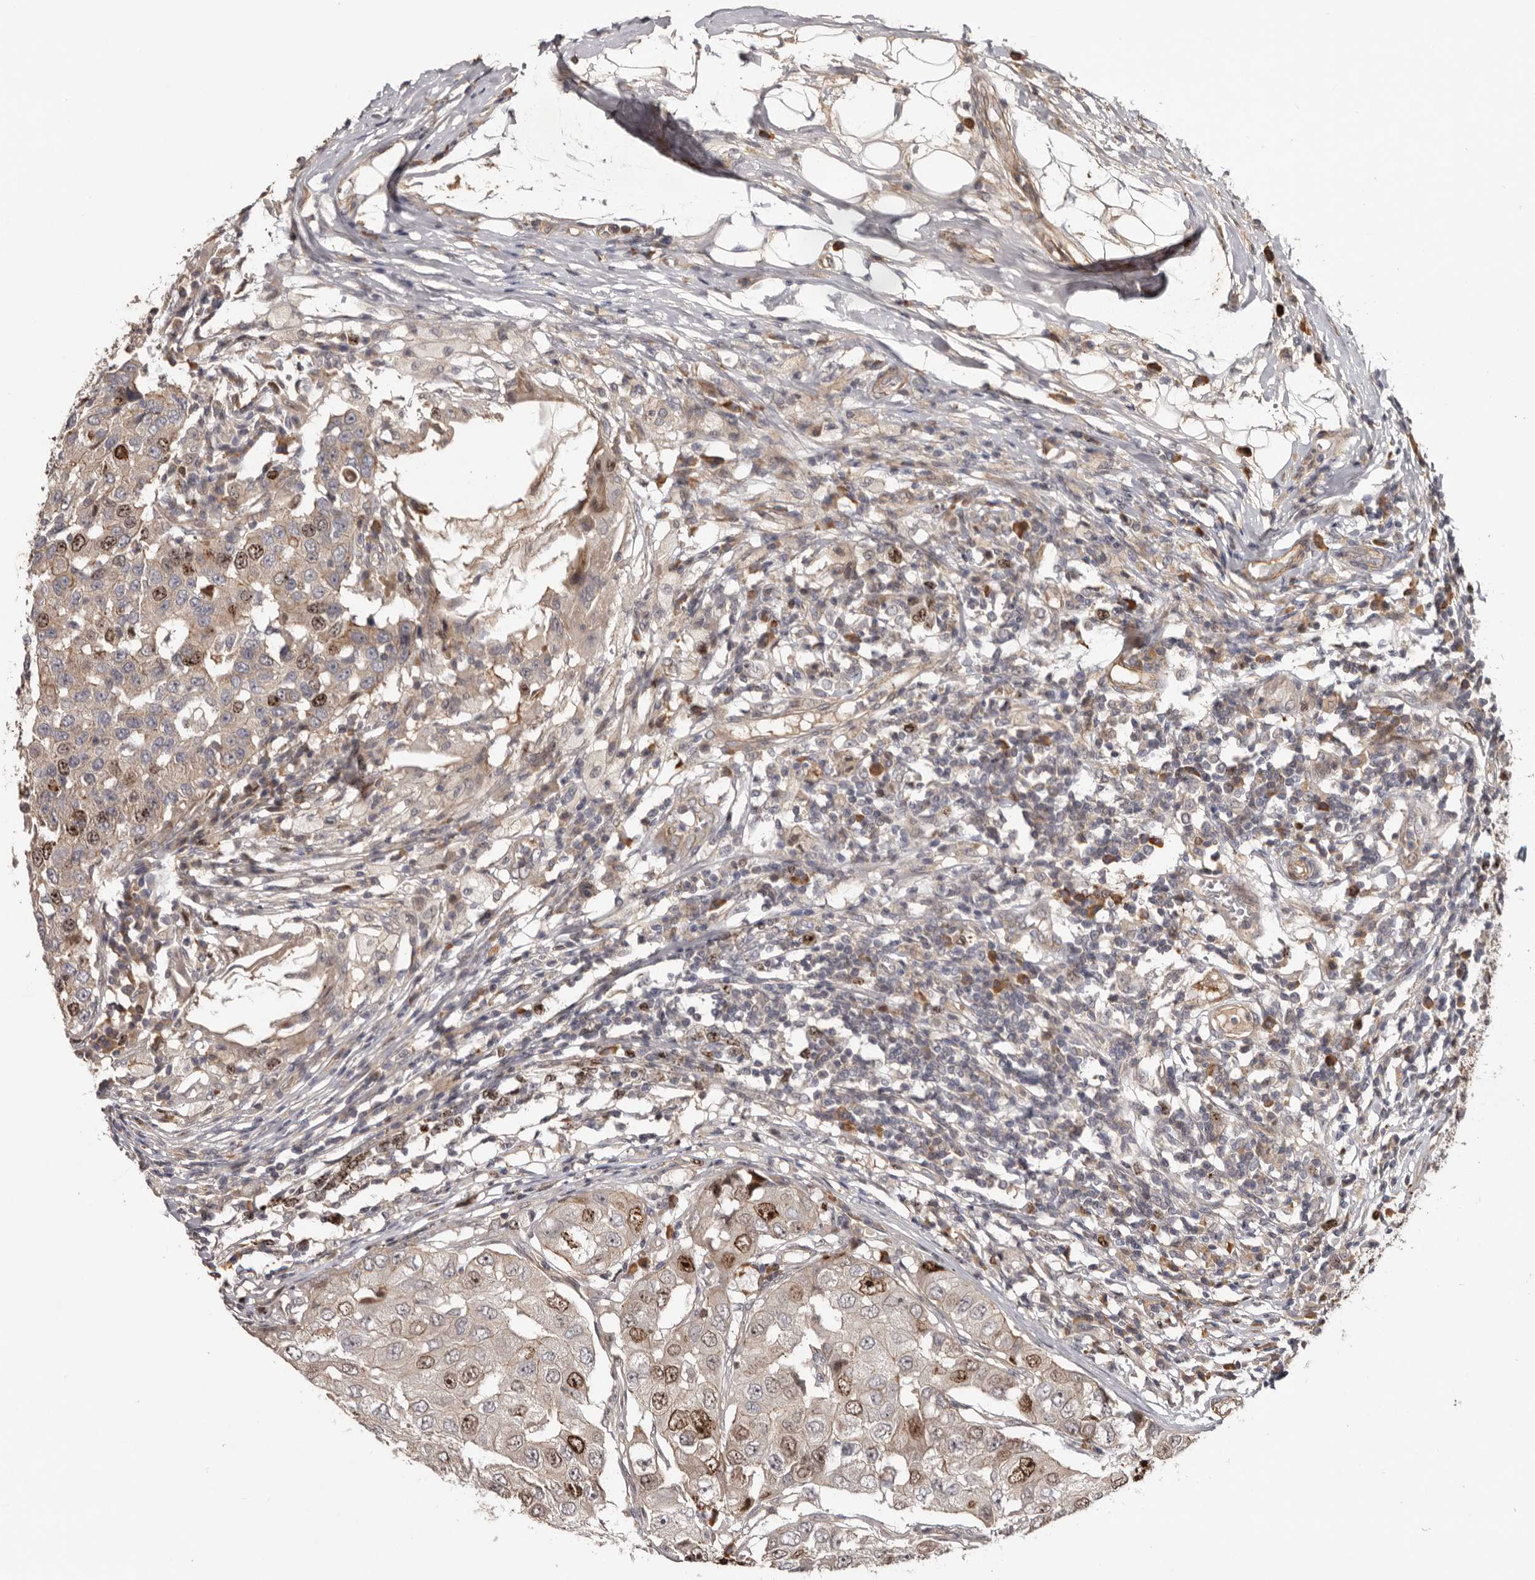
{"staining": {"intensity": "moderate", "quantity": "25%-75%", "location": "nuclear"}, "tissue": "breast cancer", "cell_type": "Tumor cells", "image_type": "cancer", "snomed": [{"axis": "morphology", "description": "Duct carcinoma"}, {"axis": "topography", "description": "Breast"}], "caption": "An immunohistochemistry (IHC) histopathology image of neoplastic tissue is shown. Protein staining in brown shows moderate nuclear positivity in breast cancer within tumor cells.", "gene": "CDCA8", "patient": {"sex": "female", "age": 27}}